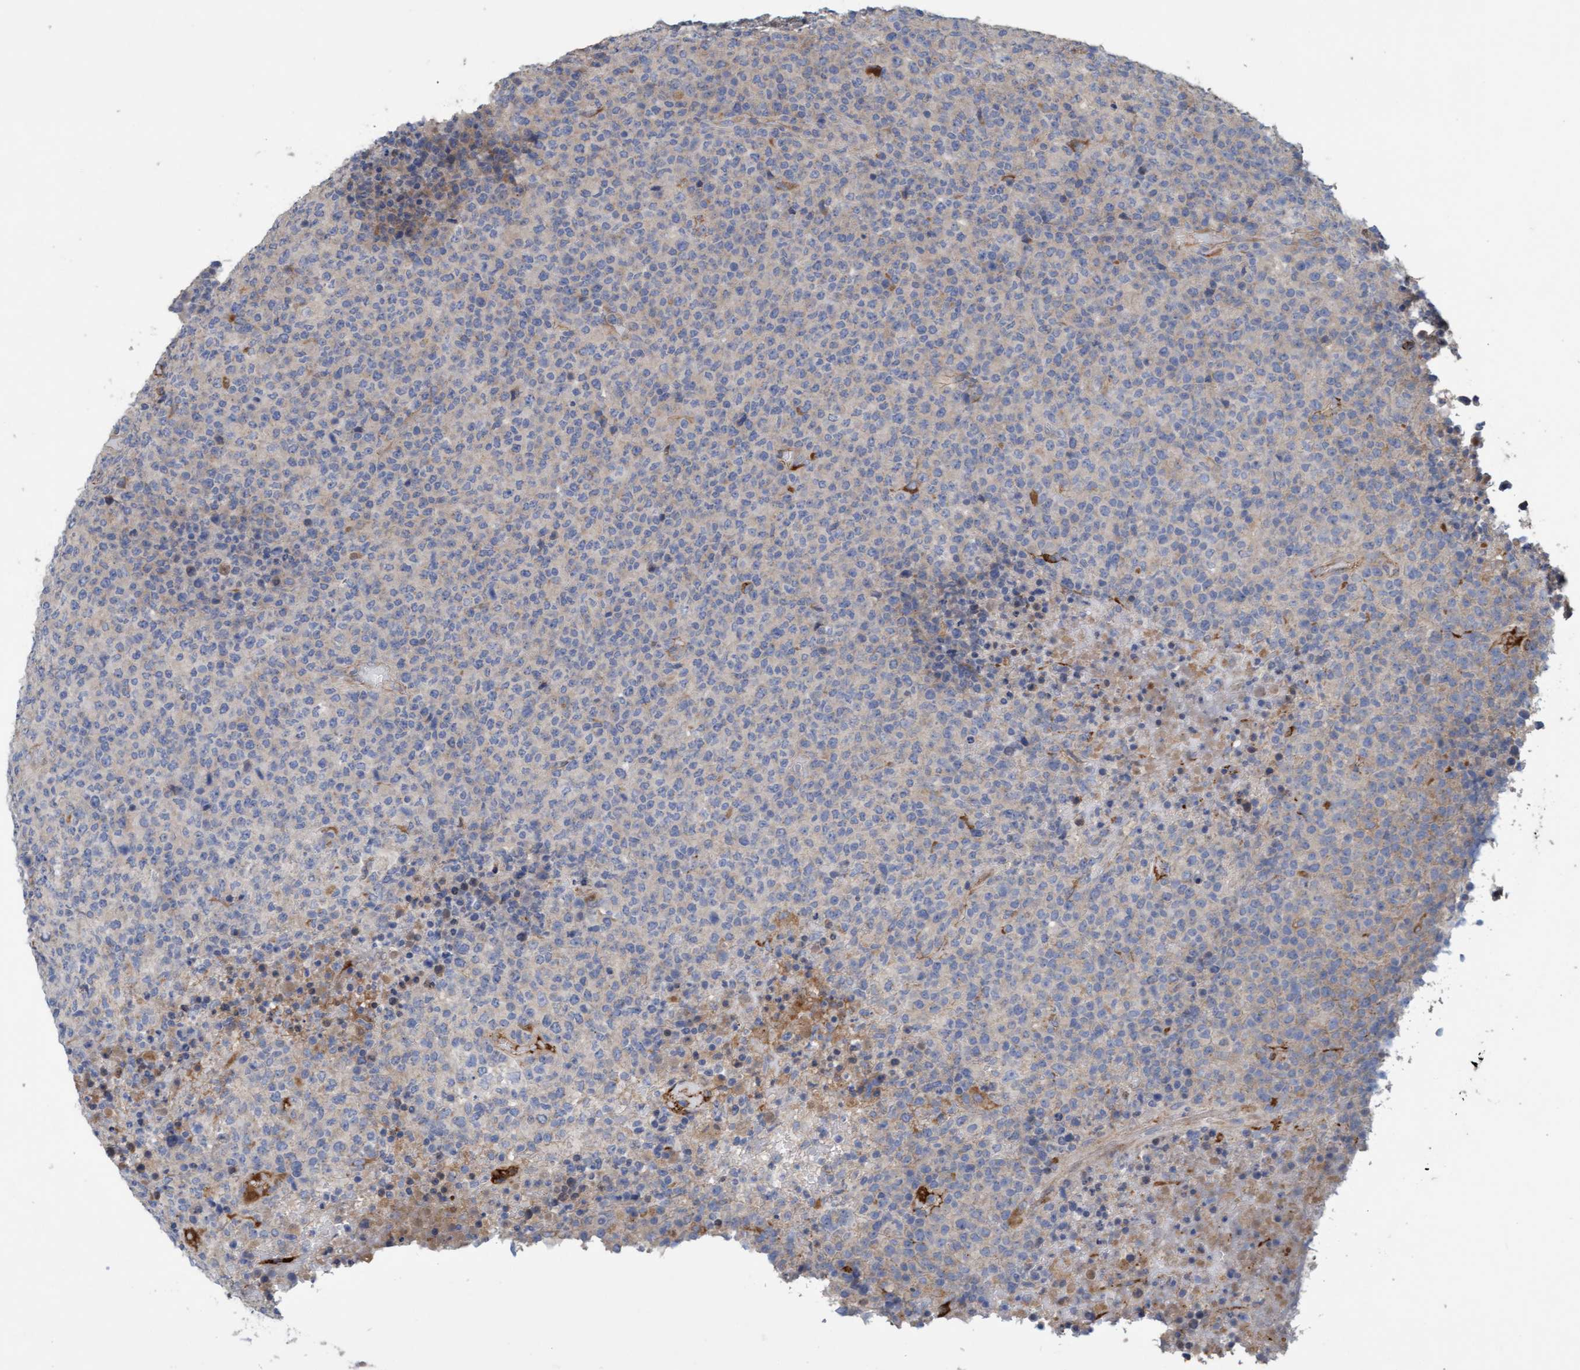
{"staining": {"intensity": "negative", "quantity": "none", "location": "none"}, "tissue": "lymphoma", "cell_type": "Tumor cells", "image_type": "cancer", "snomed": [{"axis": "morphology", "description": "Malignant lymphoma, non-Hodgkin's type, High grade"}, {"axis": "topography", "description": "Lymph node"}], "caption": "Tumor cells are negative for protein expression in human high-grade malignant lymphoma, non-Hodgkin's type.", "gene": "DDHD2", "patient": {"sex": "male", "age": 13}}